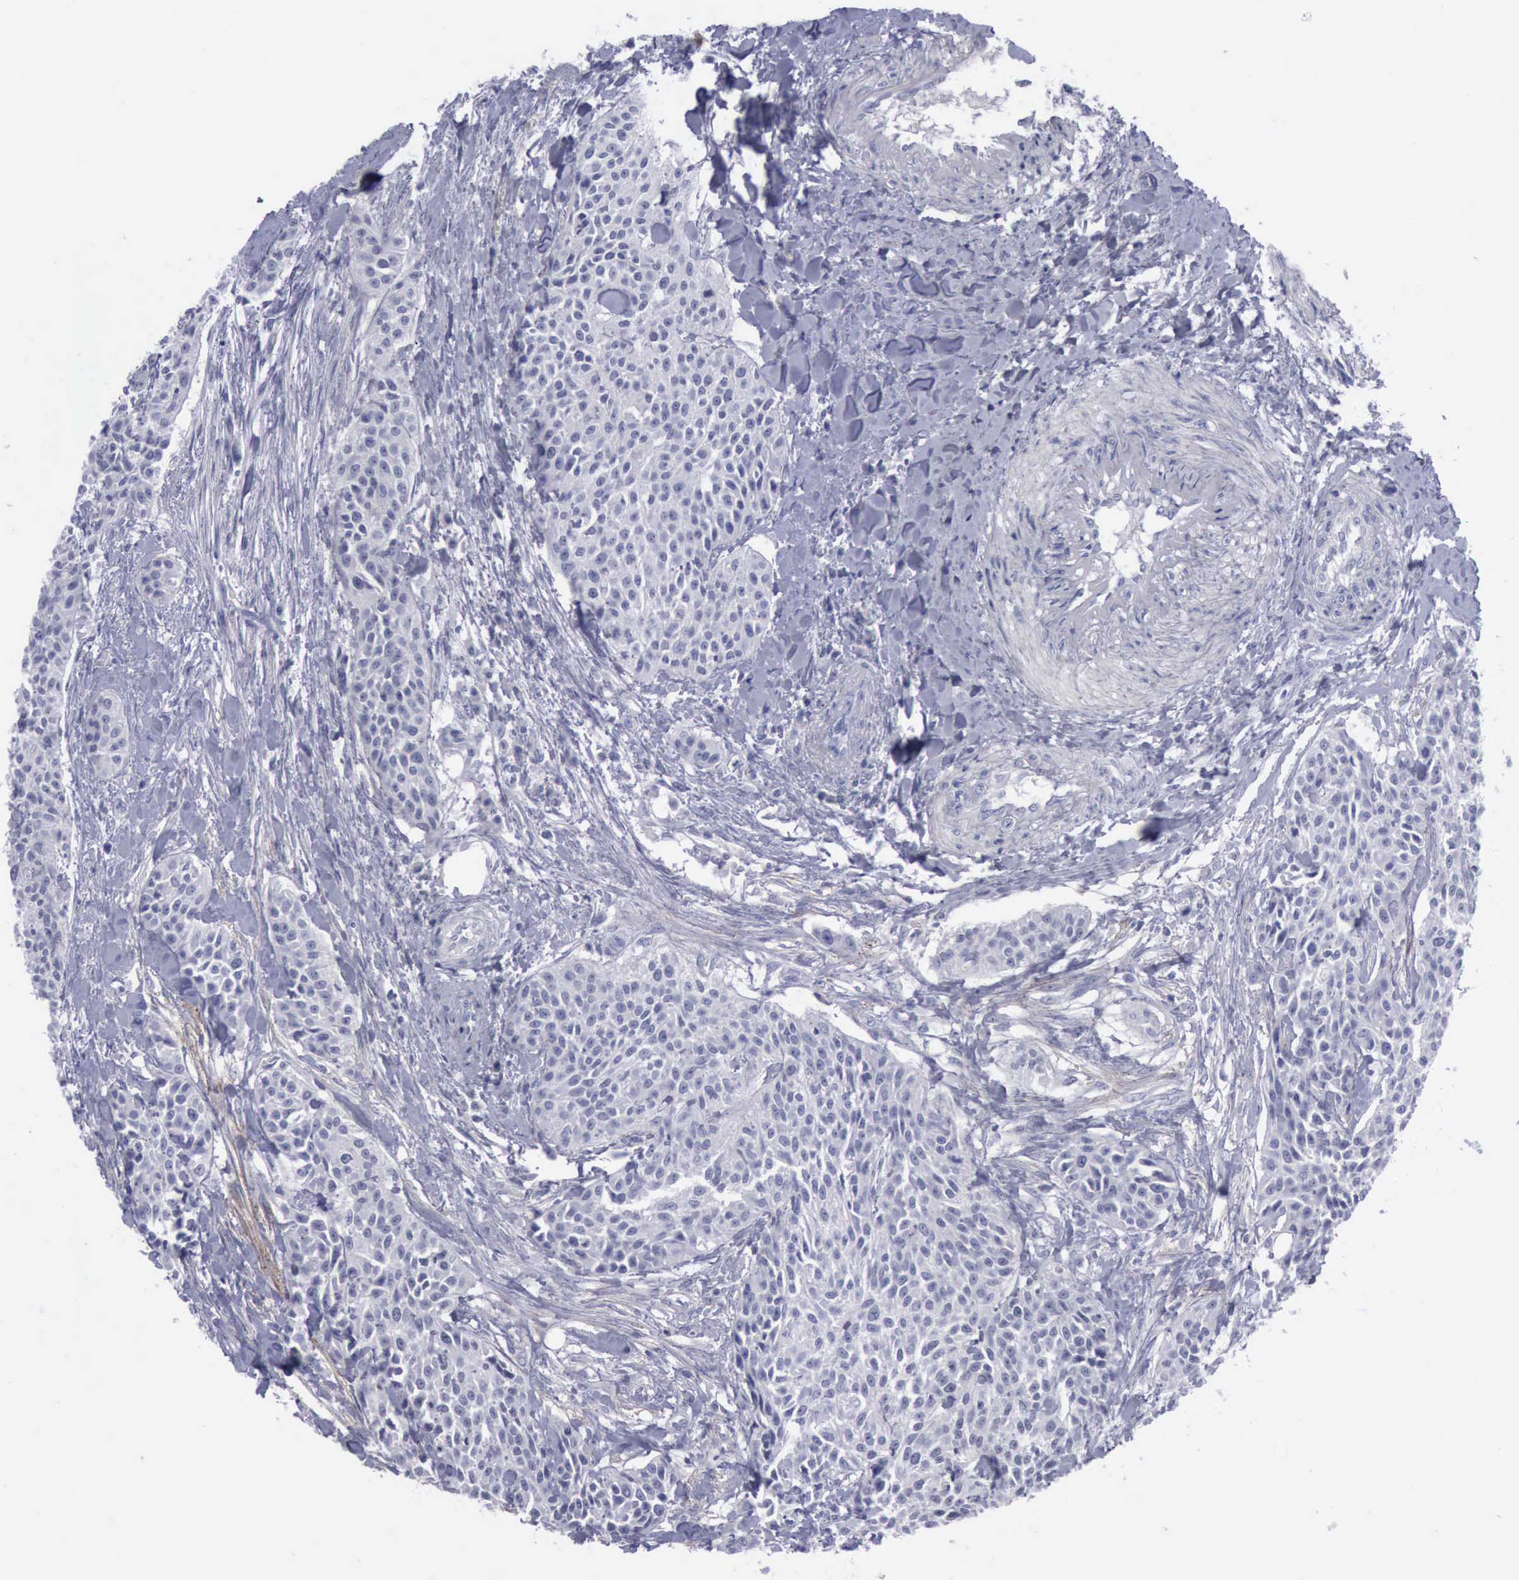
{"staining": {"intensity": "negative", "quantity": "none", "location": "none"}, "tissue": "urothelial cancer", "cell_type": "Tumor cells", "image_type": "cancer", "snomed": [{"axis": "morphology", "description": "Urothelial carcinoma, High grade"}, {"axis": "topography", "description": "Urinary bladder"}], "caption": "Tumor cells are negative for brown protein staining in urothelial cancer. (Stains: DAB (3,3'-diaminobenzidine) IHC with hematoxylin counter stain, Microscopy: brightfield microscopy at high magnification).", "gene": "CDH2", "patient": {"sex": "male", "age": 56}}